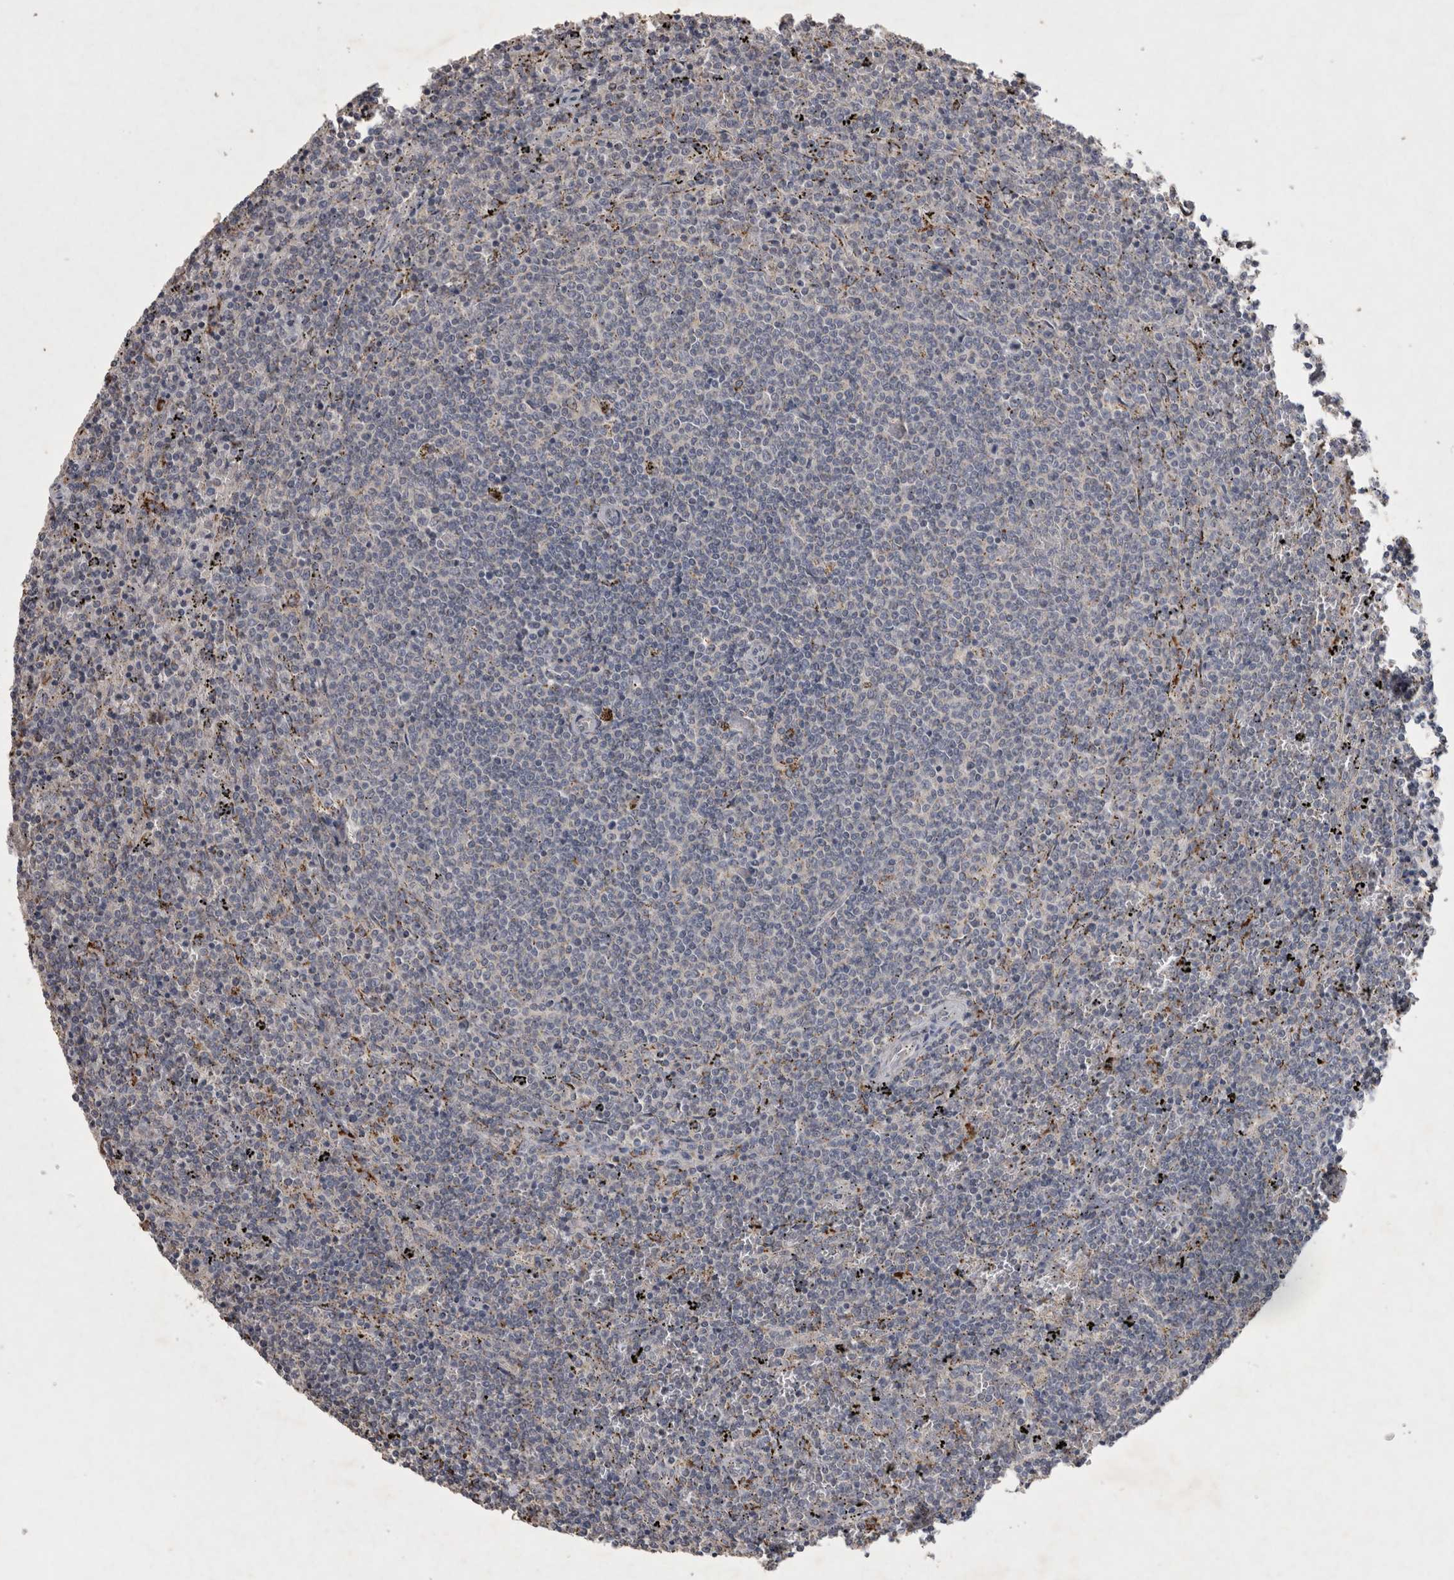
{"staining": {"intensity": "negative", "quantity": "none", "location": "none"}, "tissue": "lymphoma", "cell_type": "Tumor cells", "image_type": "cancer", "snomed": [{"axis": "morphology", "description": "Malignant lymphoma, non-Hodgkin's type, Low grade"}, {"axis": "topography", "description": "Spleen"}], "caption": "Immunohistochemistry (IHC) image of neoplastic tissue: human malignant lymphoma, non-Hodgkin's type (low-grade) stained with DAB (3,3'-diaminobenzidine) demonstrates no significant protein expression in tumor cells.", "gene": "DKK3", "patient": {"sex": "female", "age": 50}}